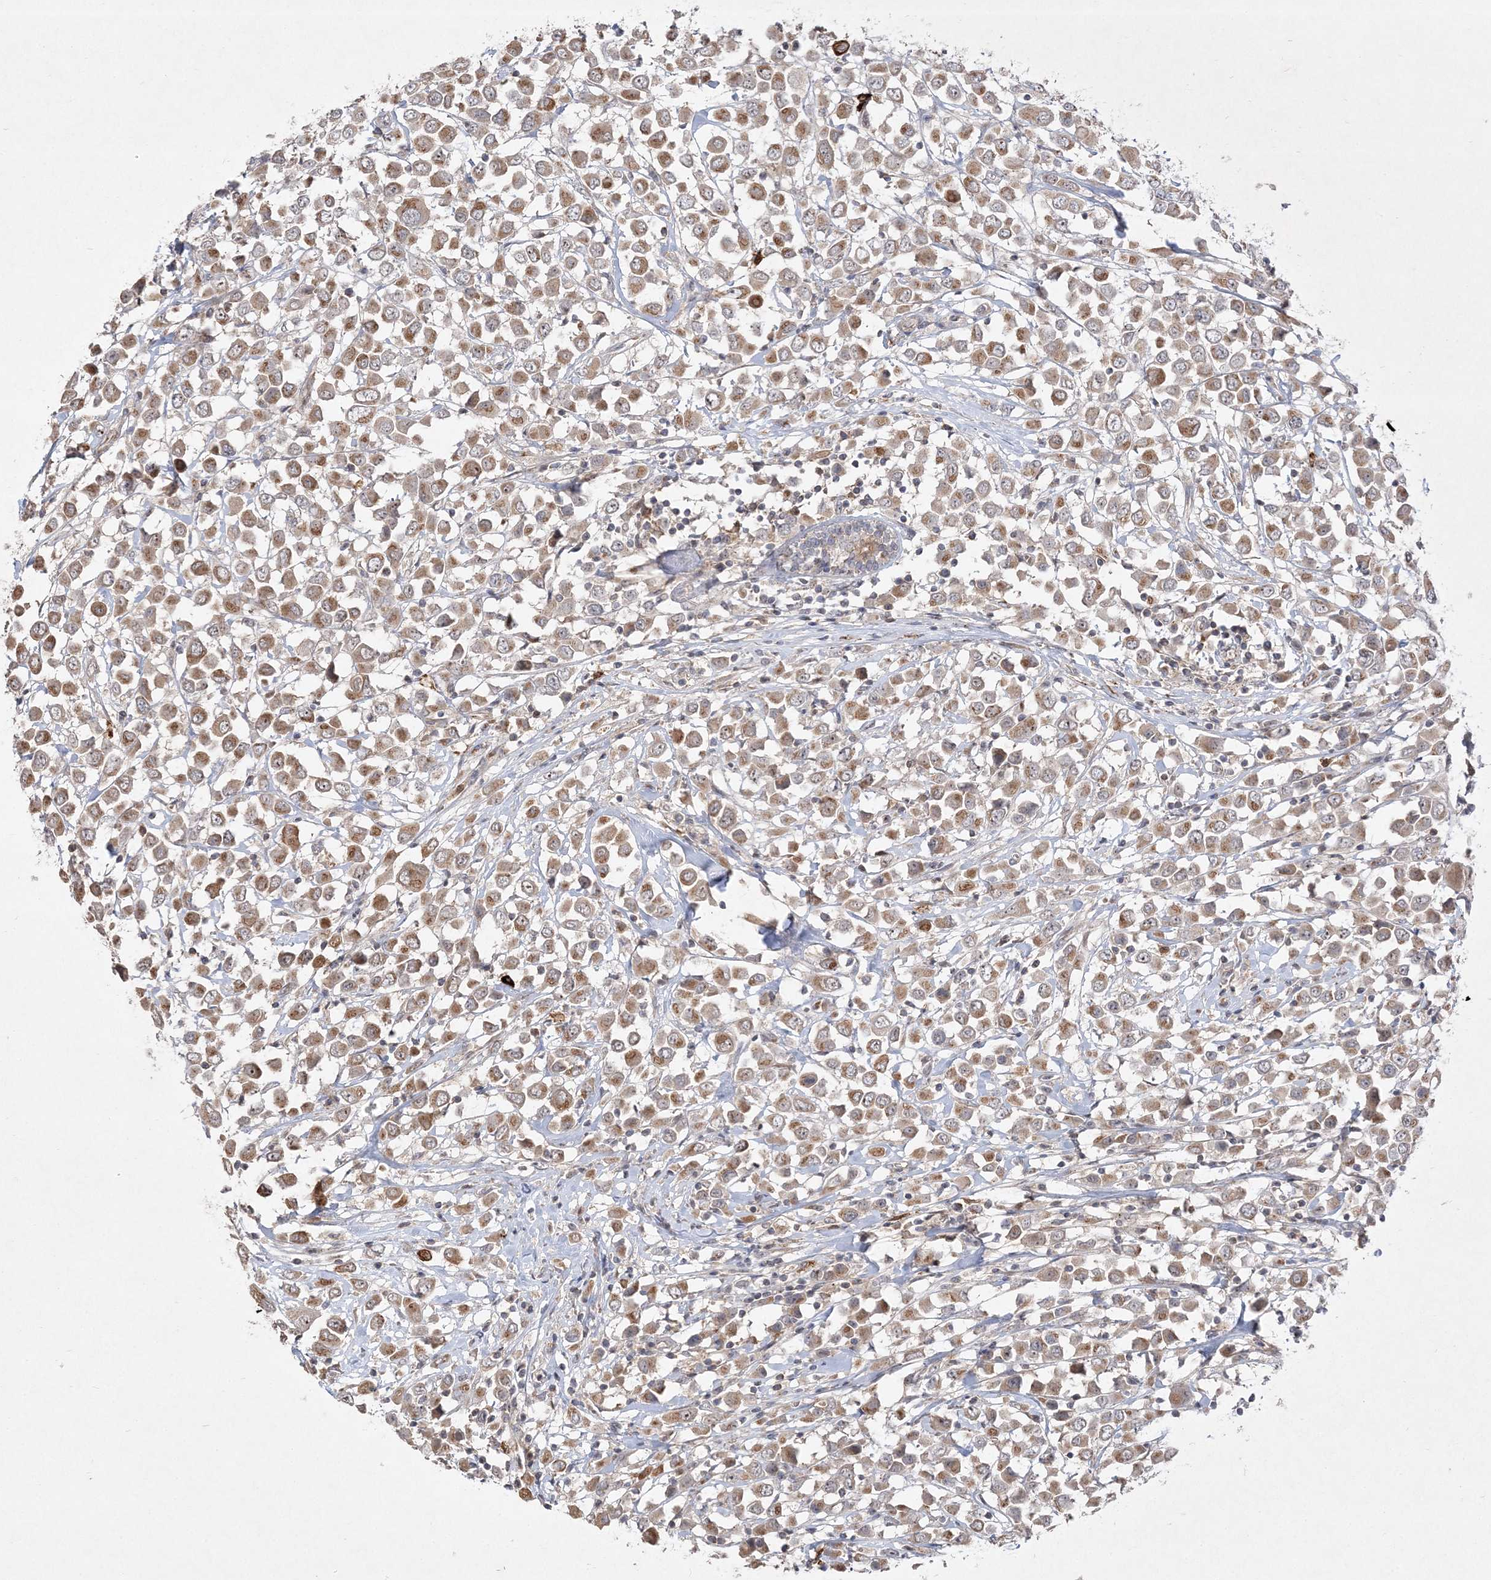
{"staining": {"intensity": "moderate", "quantity": ">75%", "location": "cytoplasmic/membranous"}, "tissue": "breast cancer", "cell_type": "Tumor cells", "image_type": "cancer", "snomed": [{"axis": "morphology", "description": "Duct carcinoma"}, {"axis": "topography", "description": "Breast"}], "caption": "An image of intraductal carcinoma (breast) stained for a protein exhibits moderate cytoplasmic/membranous brown staining in tumor cells.", "gene": "CLNK", "patient": {"sex": "female", "age": 61}}